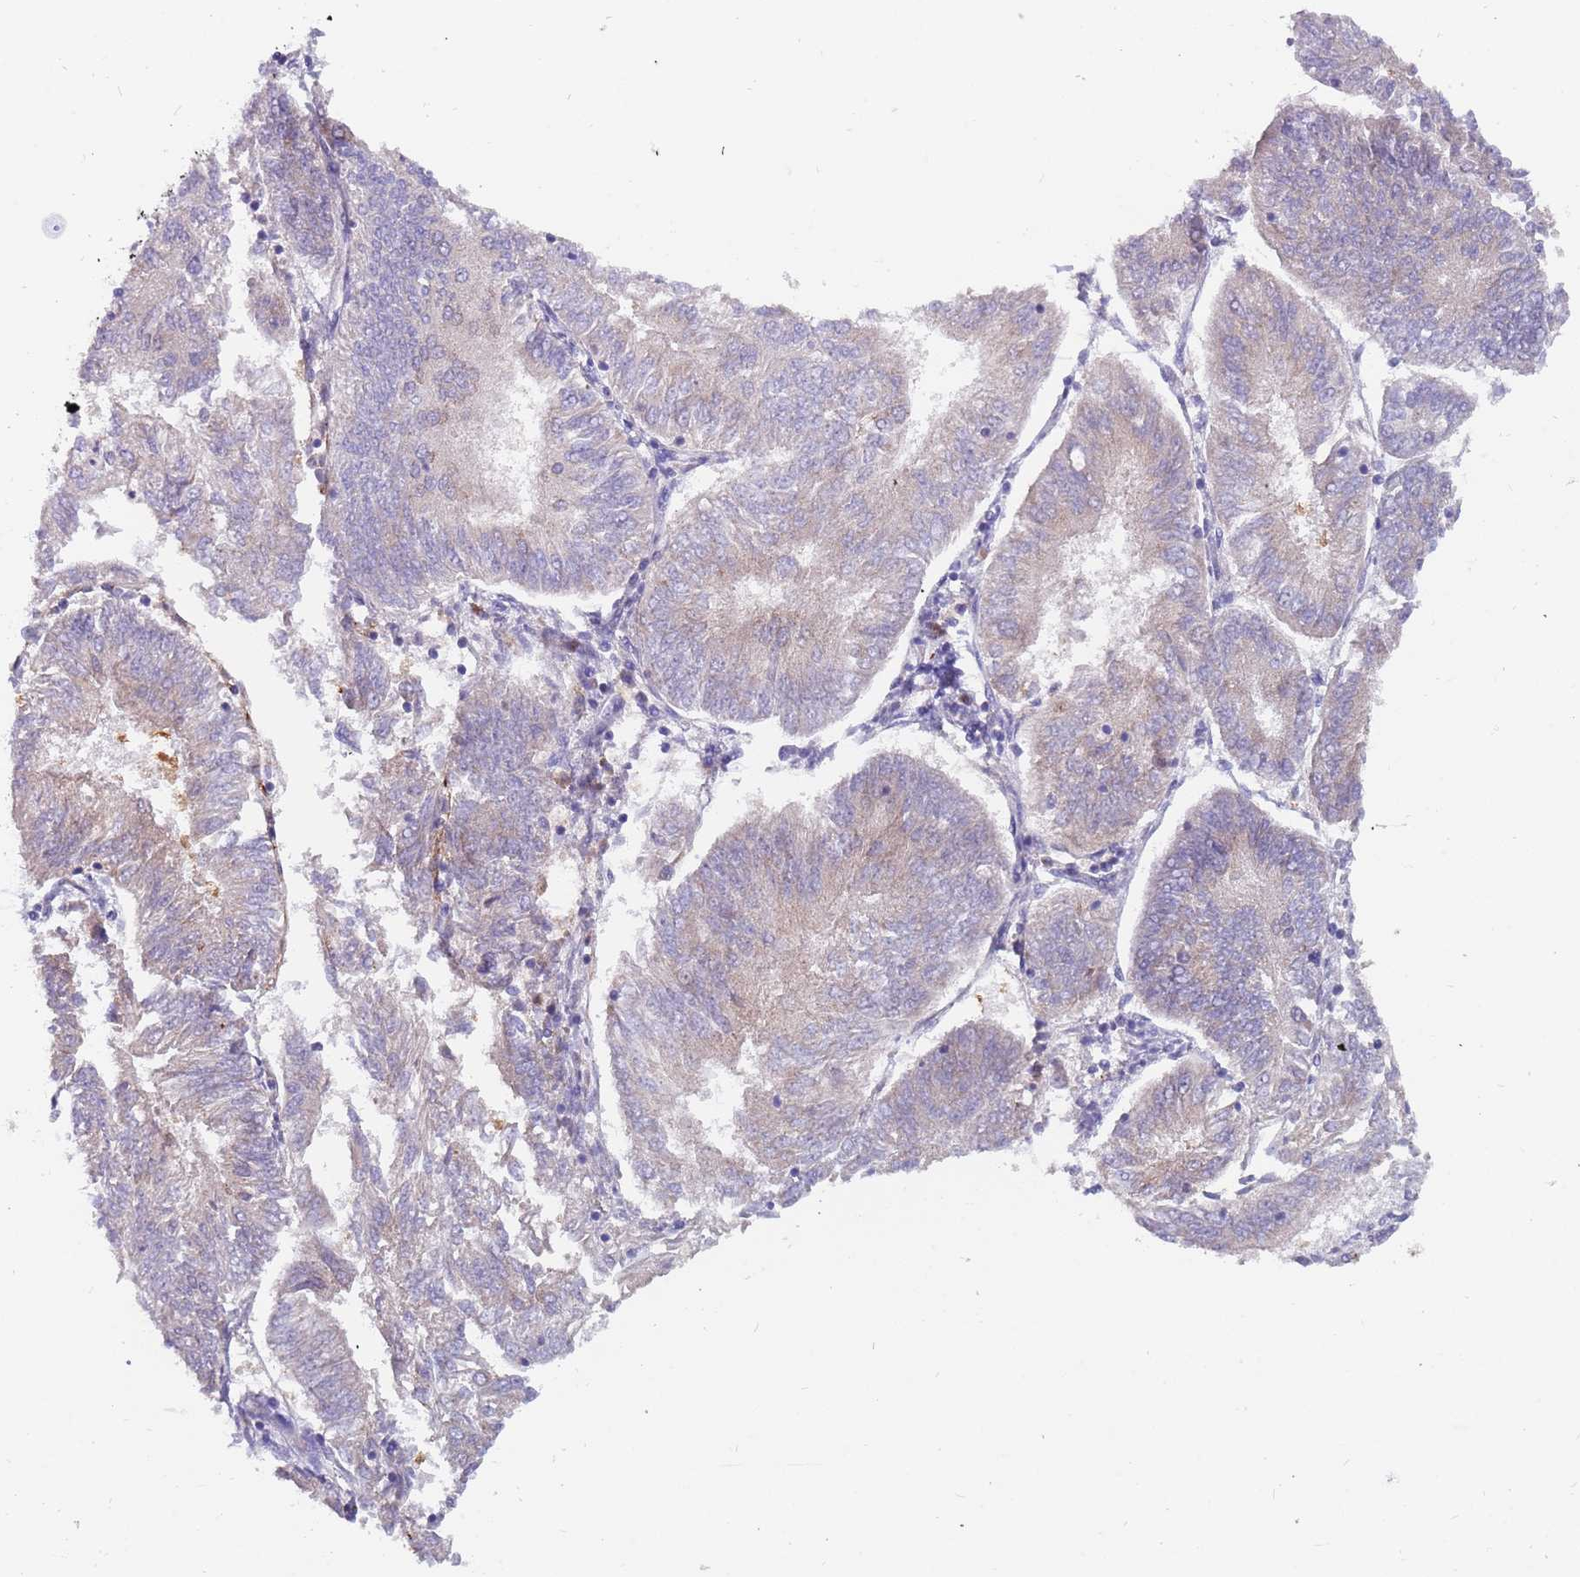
{"staining": {"intensity": "negative", "quantity": "none", "location": "none"}, "tissue": "endometrial cancer", "cell_type": "Tumor cells", "image_type": "cancer", "snomed": [{"axis": "morphology", "description": "Adenocarcinoma, NOS"}, {"axis": "topography", "description": "Endometrium"}], "caption": "Tumor cells show no significant positivity in adenocarcinoma (endometrial).", "gene": "ZNF746", "patient": {"sex": "female", "age": 58}}